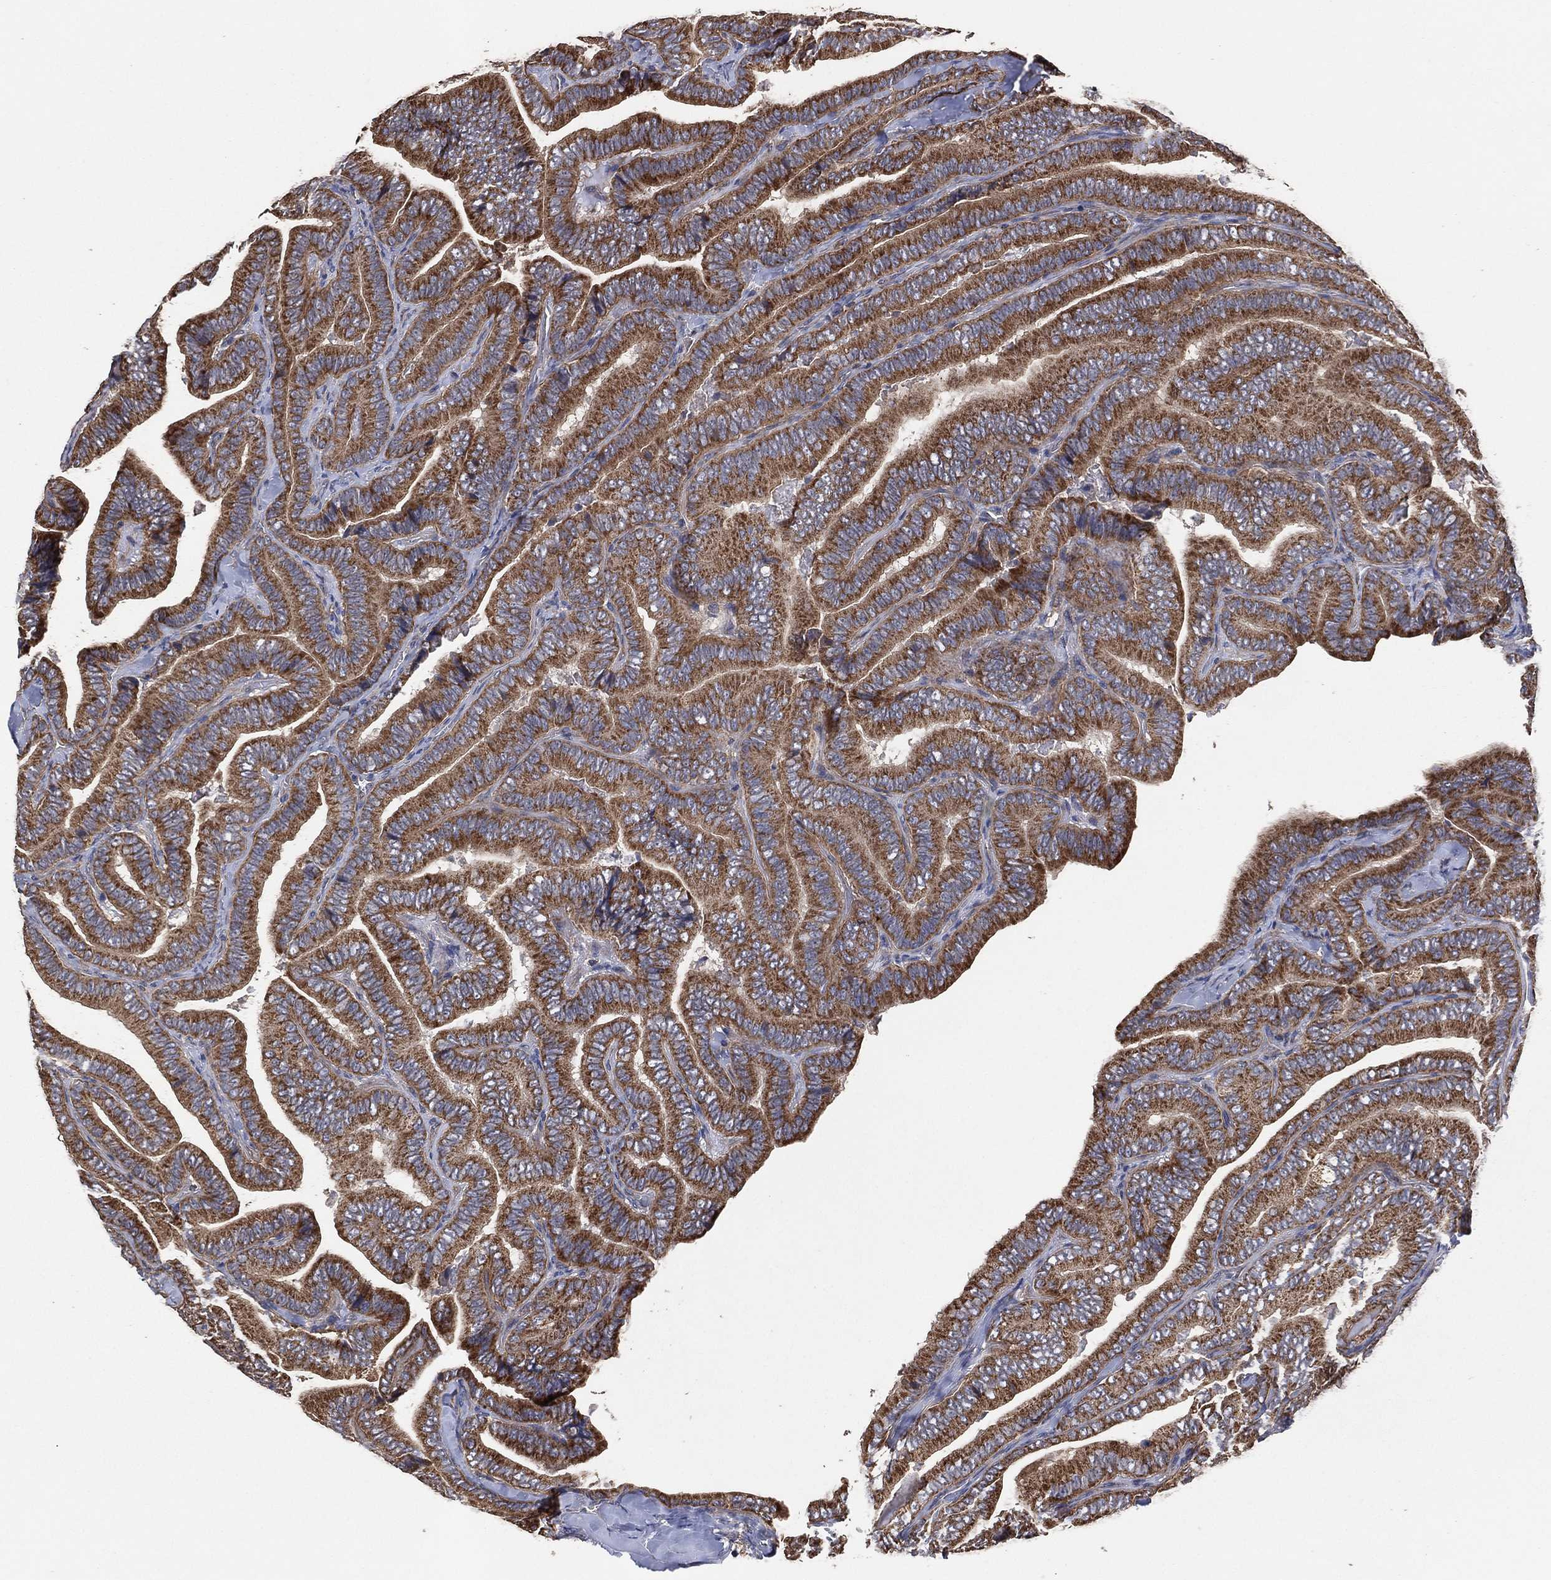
{"staining": {"intensity": "moderate", "quantity": ">75%", "location": "cytoplasmic/membranous"}, "tissue": "thyroid cancer", "cell_type": "Tumor cells", "image_type": "cancer", "snomed": [{"axis": "morphology", "description": "Papillary adenocarcinoma, NOS"}, {"axis": "topography", "description": "Thyroid gland"}], "caption": "The image shows a brown stain indicating the presence of a protein in the cytoplasmic/membranous of tumor cells in thyroid papillary adenocarcinoma. (brown staining indicates protein expression, while blue staining denotes nuclei).", "gene": "LIMD1", "patient": {"sex": "male", "age": 61}}